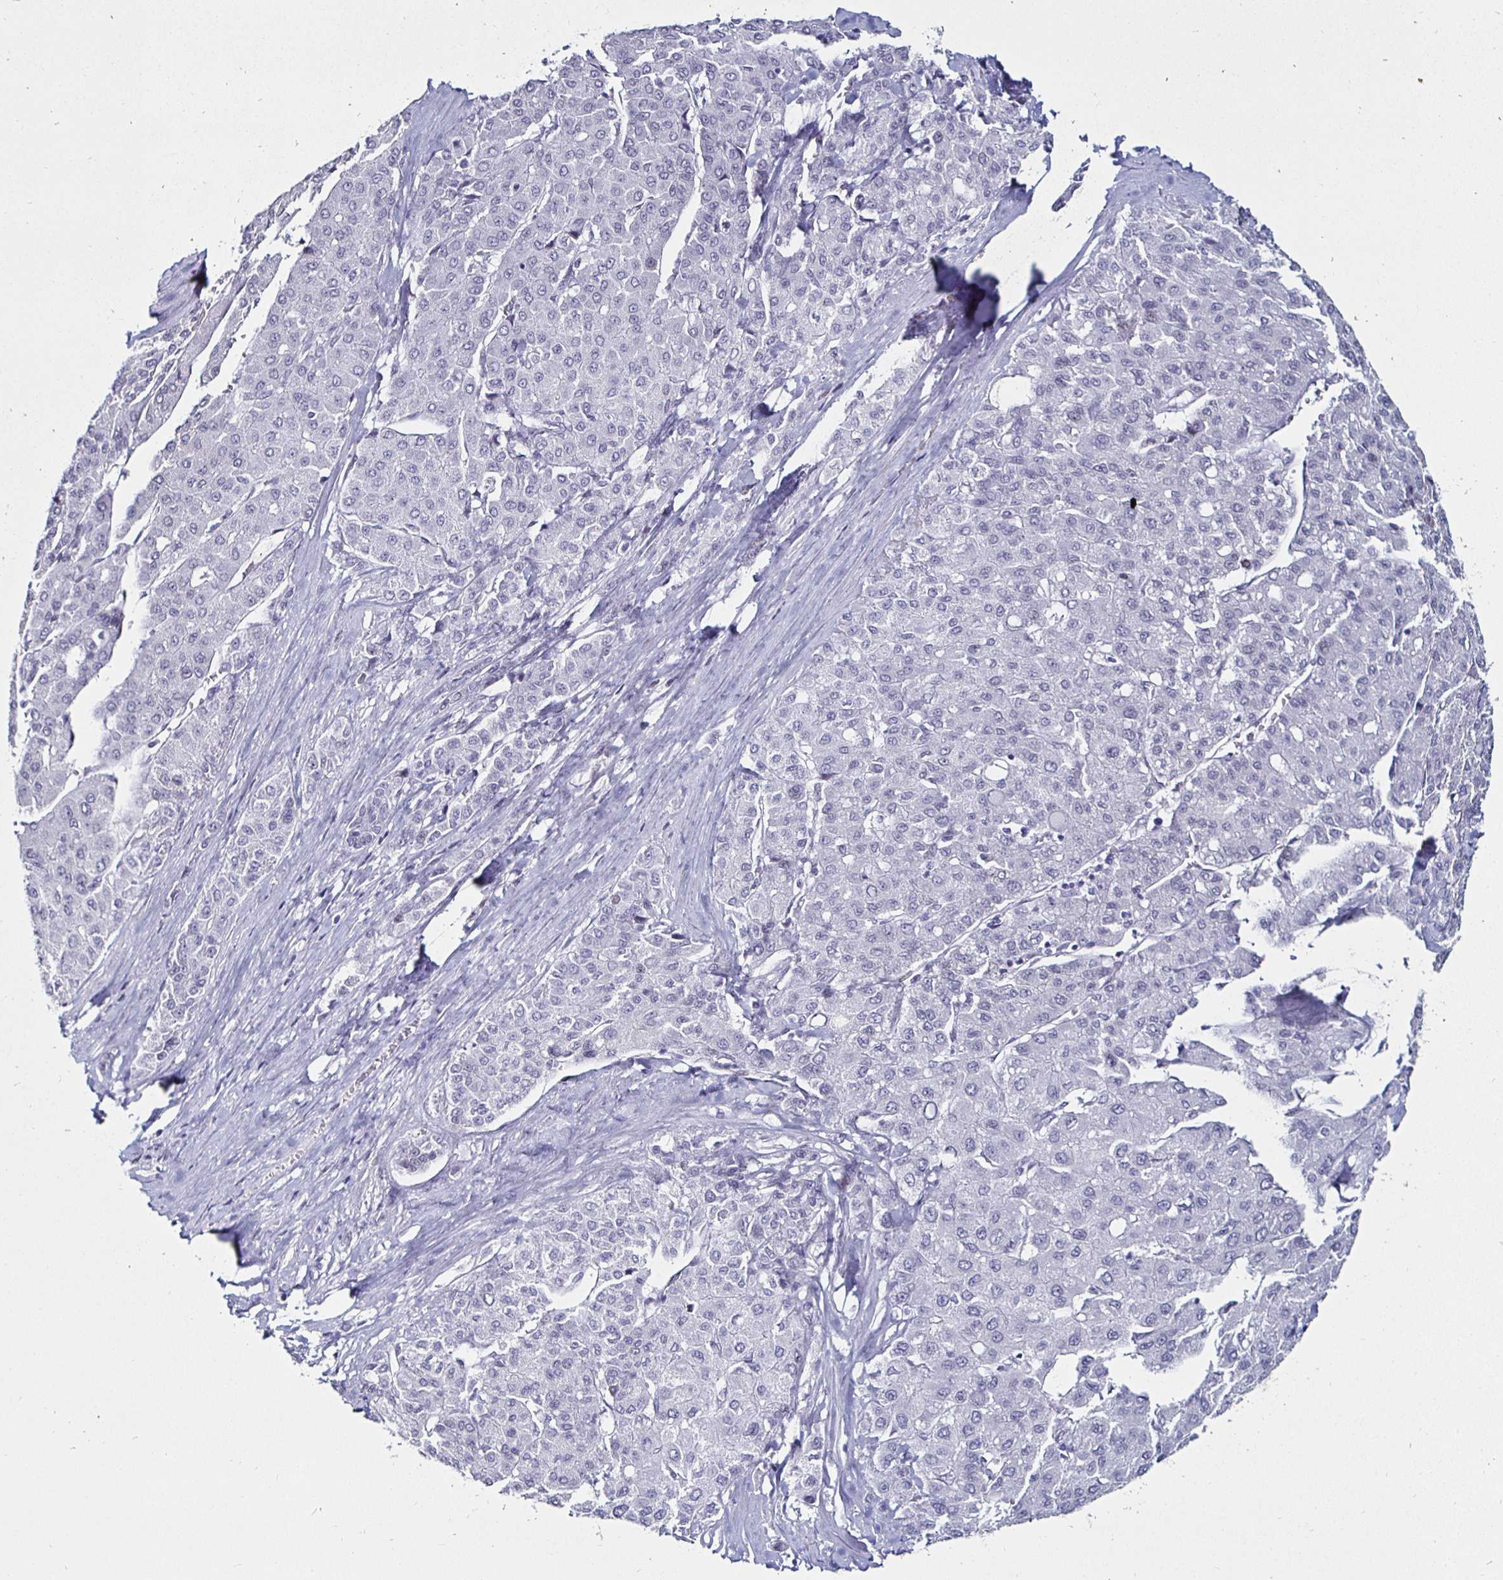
{"staining": {"intensity": "negative", "quantity": "none", "location": "none"}, "tissue": "liver cancer", "cell_type": "Tumor cells", "image_type": "cancer", "snomed": [{"axis": "morphology", "description": "Carcinoma, Hepatocellular, NOS"}, {"axis": "topography", "description": "Liver"}], "caption": "An image of human liver cancer (hepatocellular carcinoma) is negative for staining in tumor cells.", "gene": "KRT4", "patient": {"sex": "male", "age": 65}}